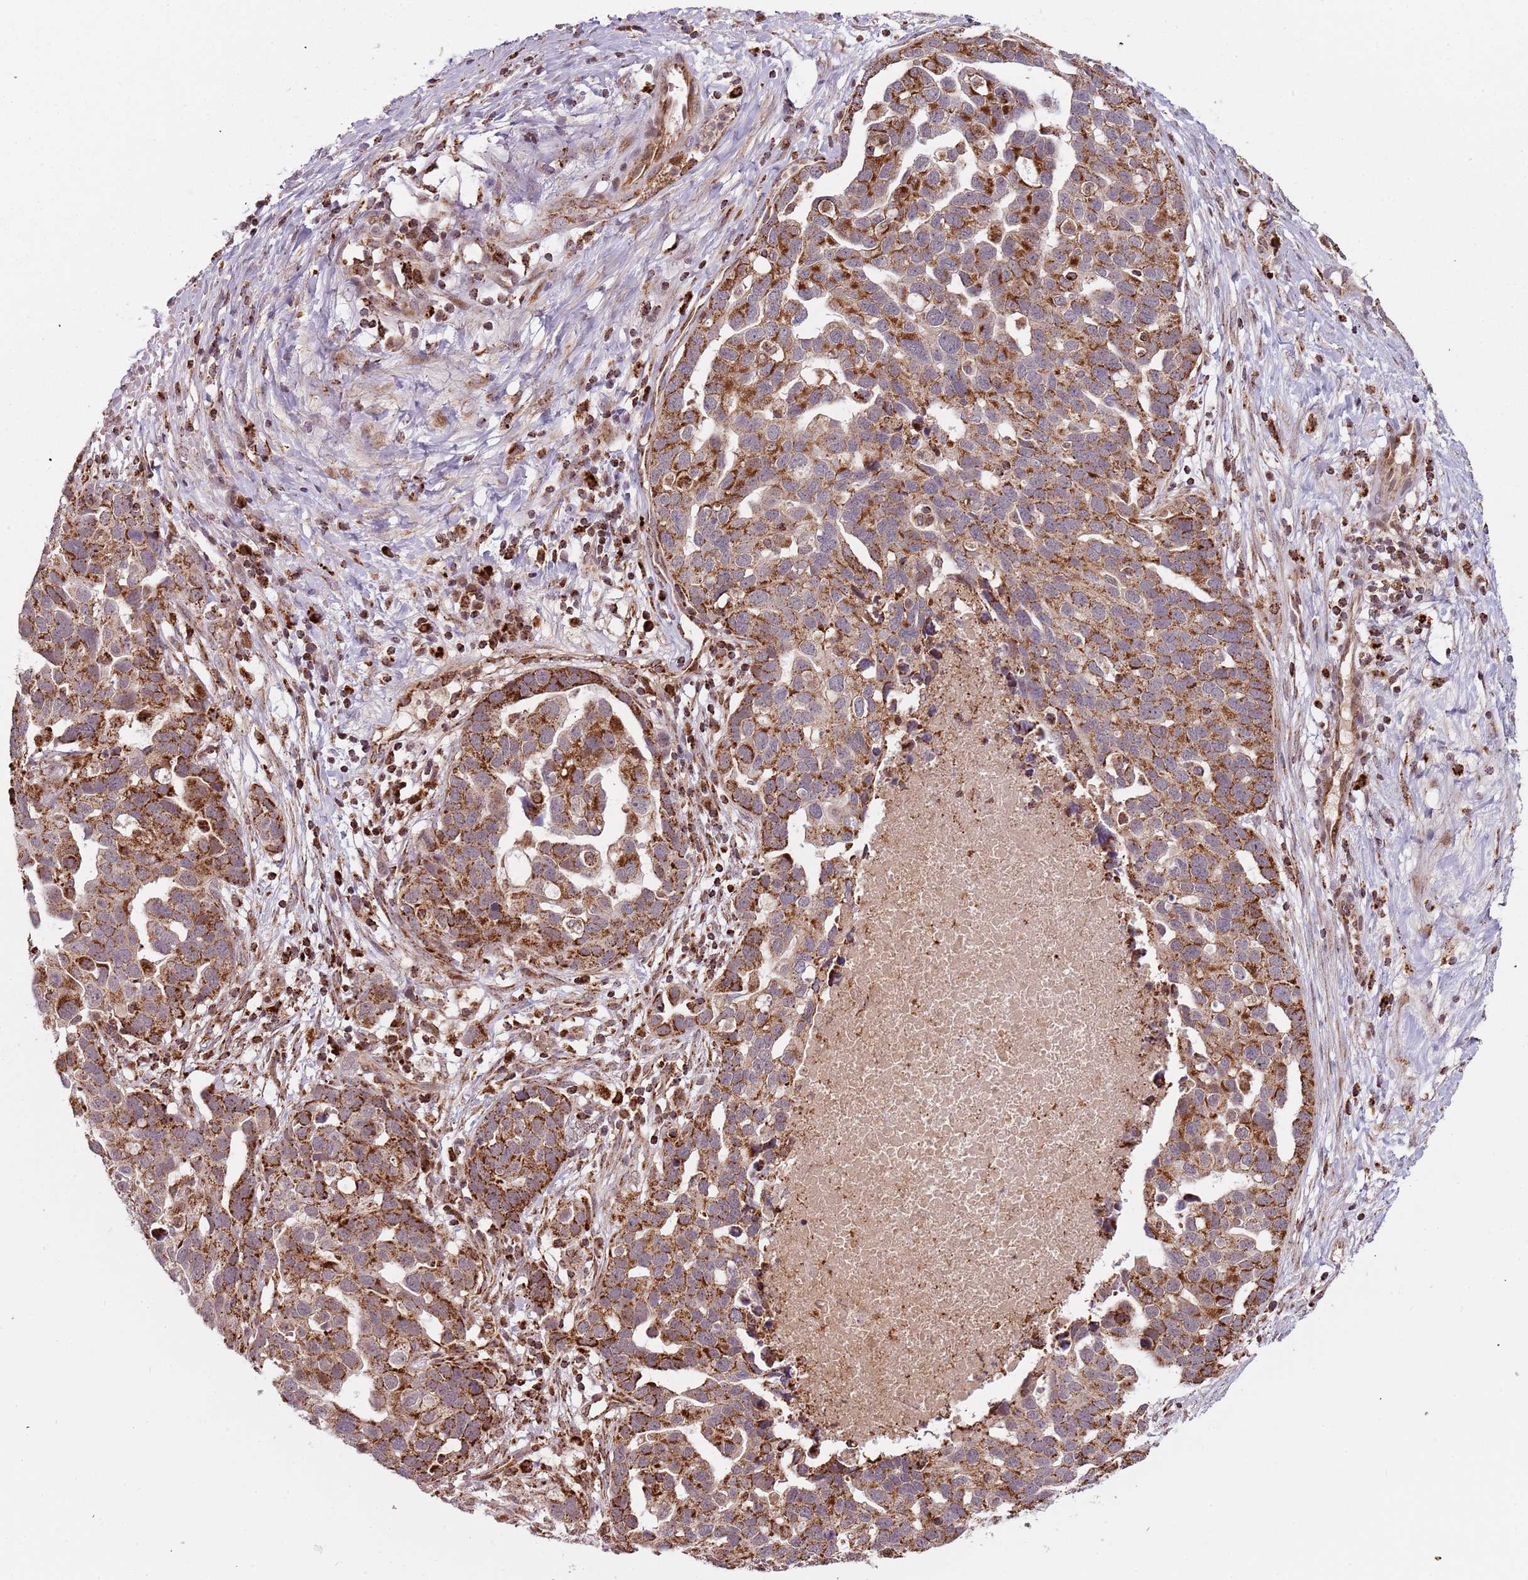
{"staining": {"intensity": "strong", "quantity": ">75%", "location": "cytoplasmic/membranous"}, "tissue": "ovarian cancer", "cell_type": "Tumor cells", "image_type": "cancer", "snomed": [{"axis": "morphology", "description": "Cystadenocarcinoma, serous, NOS"}, {"axis": "topography", "description": "Ovary"}], "caption": "DAB (3,3'-diaminobenzidine) immunohistochemical staining of human serous cystadenocarcinoma (ovarian) exhibits strong cytoplasmic/membranous protein positivity in about >75% of tumor cells.", "gene": "ULK3", "patient": {"sex": "female", "age": 54}}